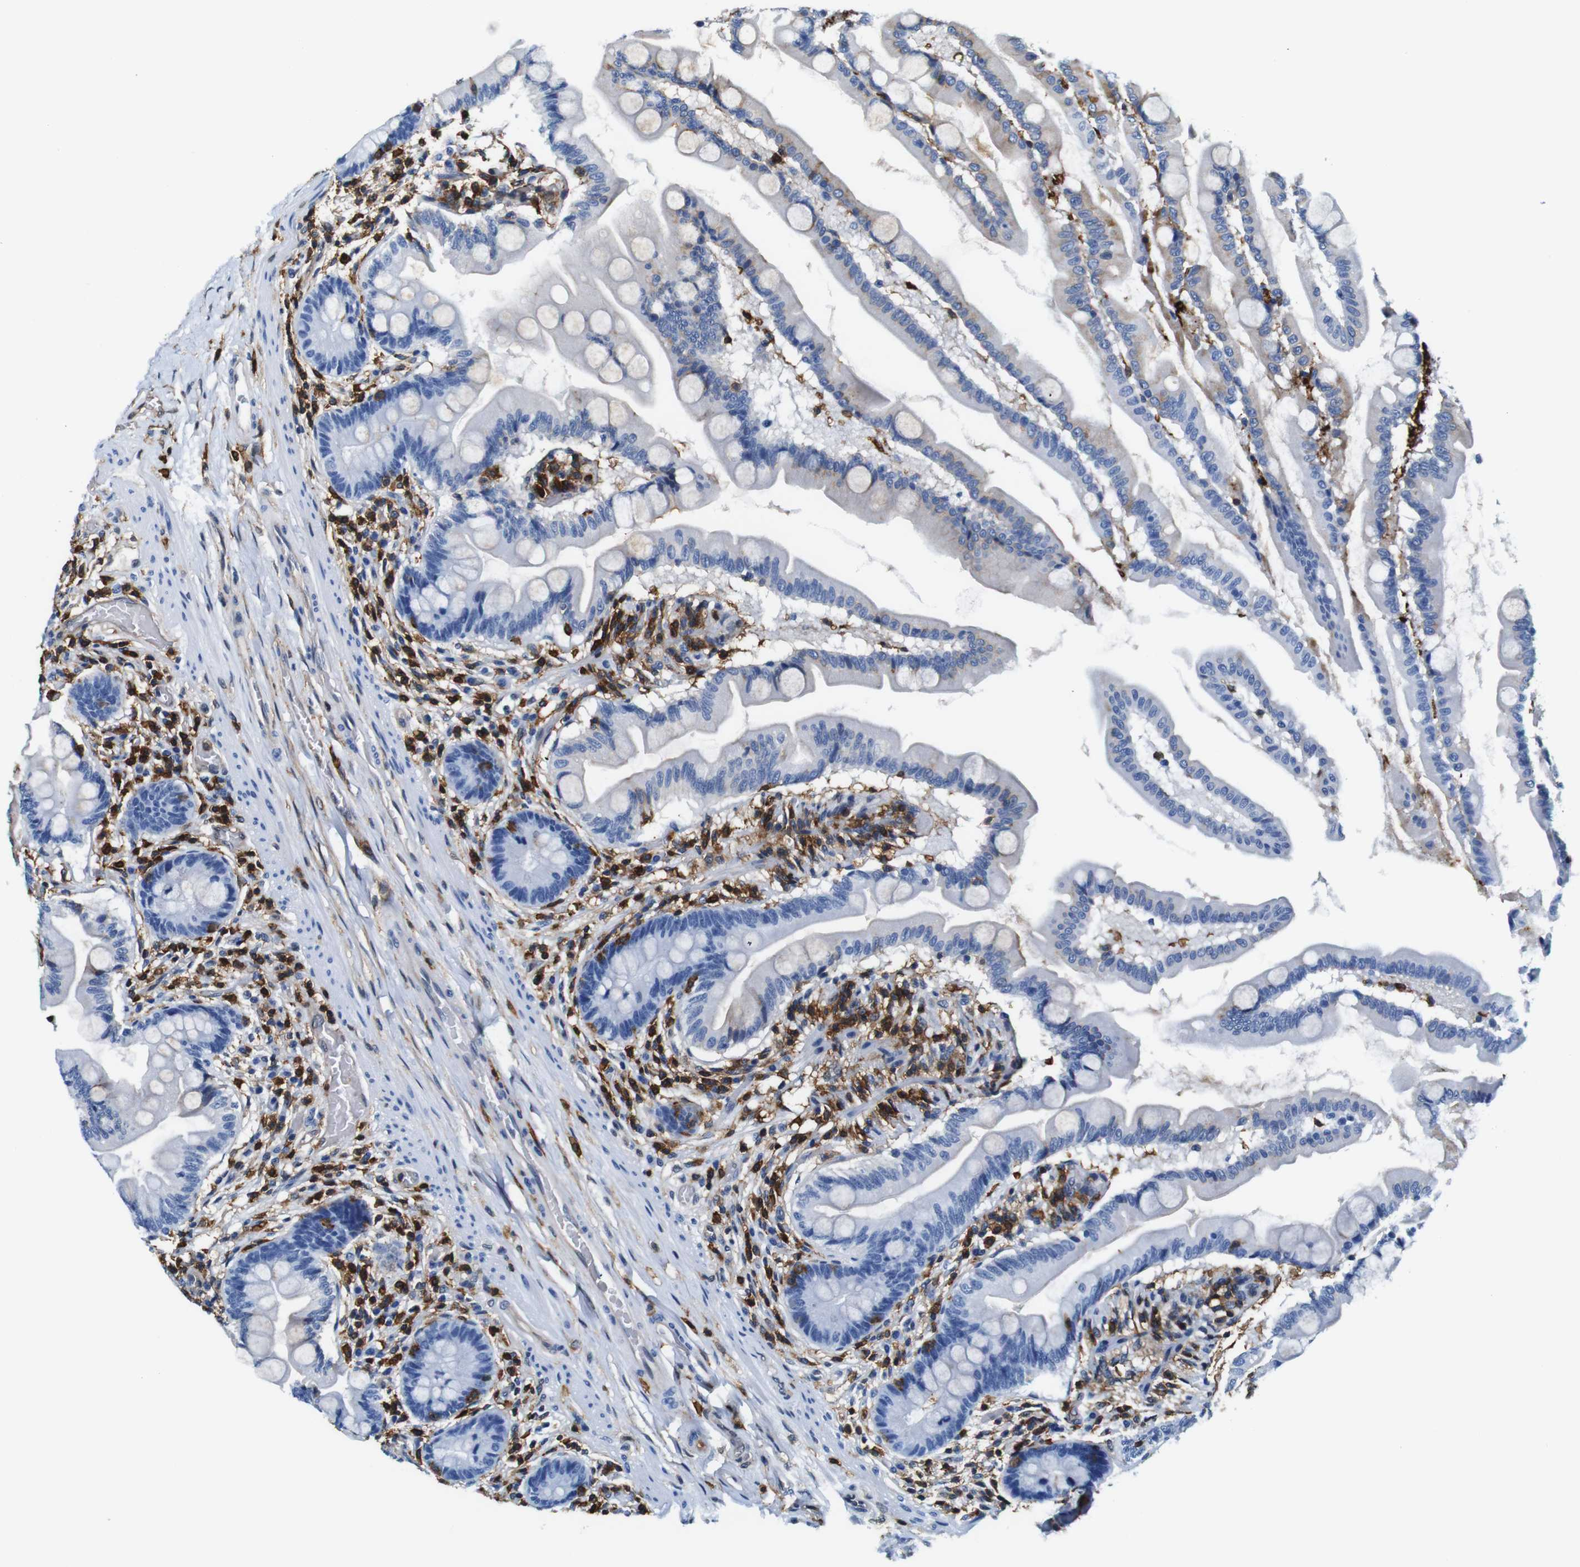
{"staining": {"intensity": "negative", "quantity": "none", "location": "none"}, "tissue": "small intestine", "cell_type": "Glandular cells", "image_type": "normal", "snomed": [{"axis": "morphology", "description": "Normal tissue, NOS"}, {"axis": "topography", "description": "Small intestine"}], "caption": "Protein analysis of benign small intestine exhibits no significant positivity in glandular cells.", "gene": "ANXA1", "patient": {"sex": "female", "age": 56}}